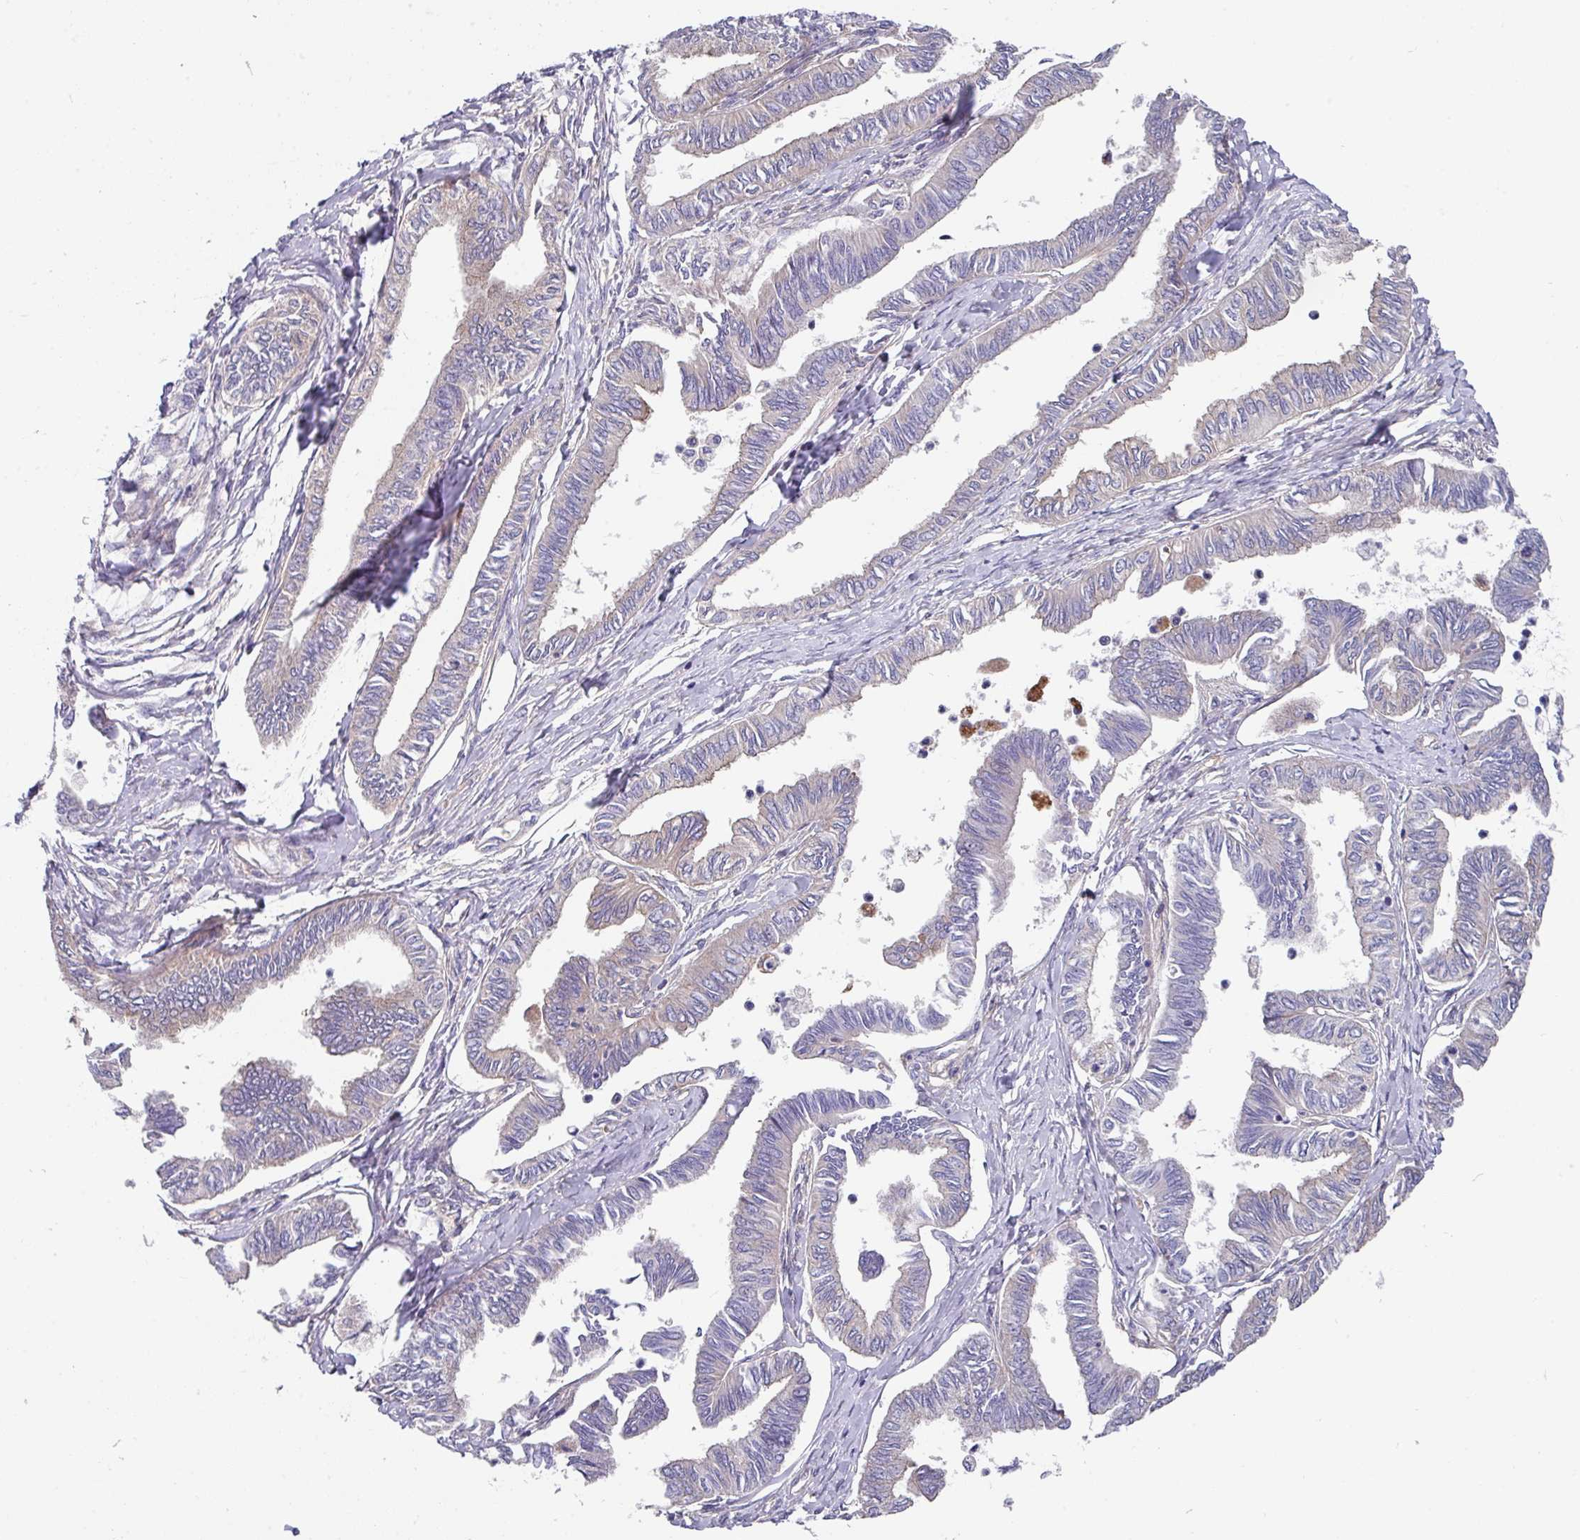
{"staining": {"intensity": "weak", "quantity": "<25%", "location": "cytoplasmic/membranous"}, "tissue": "ovarian cancer", "cell_type": "Tumor cells", "image_type": "cancer", "snomed": [{"axis": "morphology", "description": "Carcinoma, endometroid"}, {"axis": "topography", "description": "Ovary"}], "caption": "A photomicrograph of ovarian cancer stained for a protein shows no brown staining in tumor cells. (Stains: DAB (3,3'-diaminobenzidine) IHC with hematoxylin counter stain, Microscopy: brightfield microscopy at high magnification).", "gene": "EIF4B", "patient": {"sex": "female", "age": 70}}